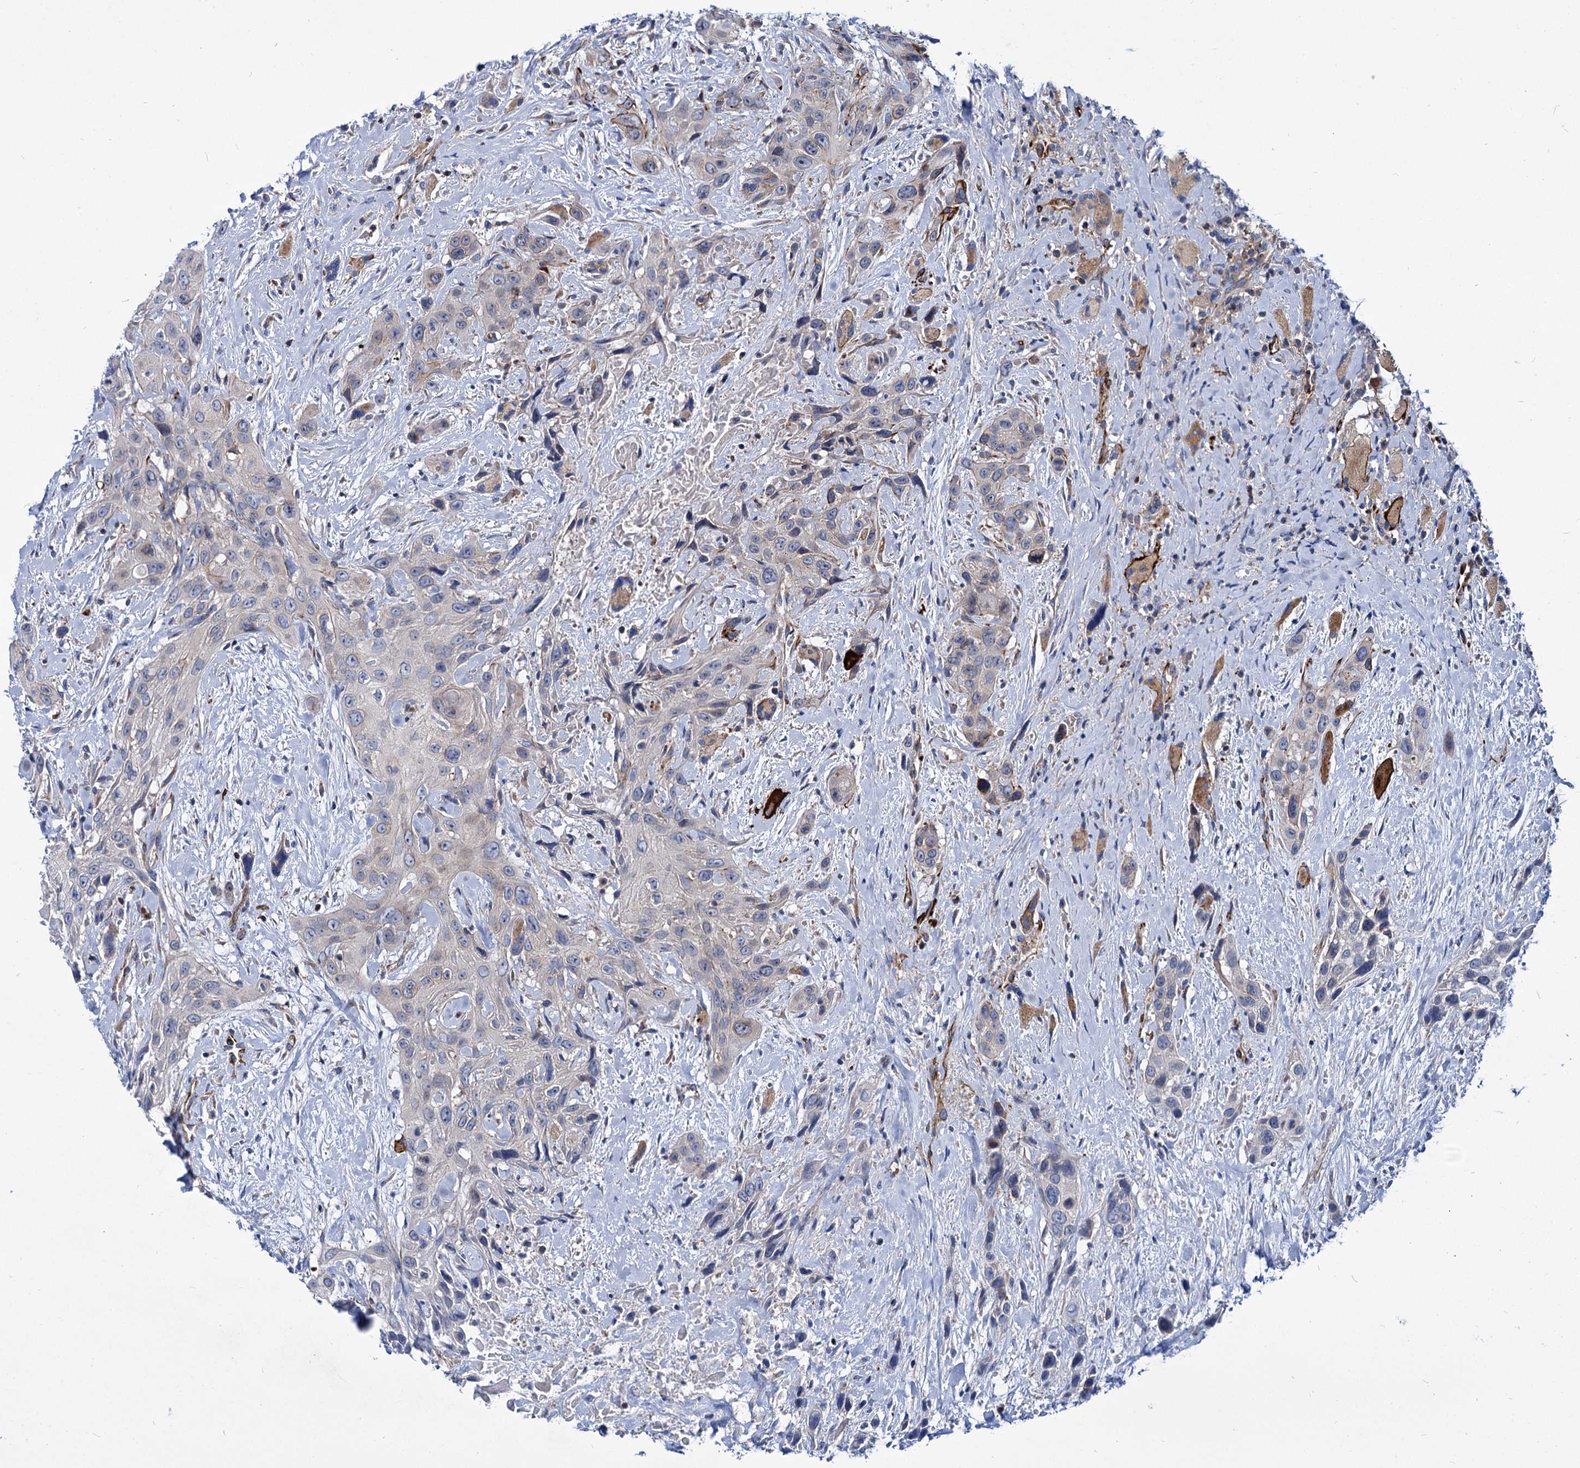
{"staining": {"intensity": "negative", "quantity": "none", "location": "none"}, "tissue": "head and neck cancer", "cell_type": "Tumor cells", "image_type": "cancer", "snomed": [{"axis": "morphology", "description": "Squamous cell carcinoma, NOS"}, {"axis": "topography", "description": "Head-Neck"}], "caption": "IHC image of neoplastic tissue: human head and neck squamous cell carcinoma stained with DAB (3,3'-diaminobenzidine) displays no significant protein expression in tumor cells.", "gene": "AXL", "patient": {"sex": "male", "age": 81}}